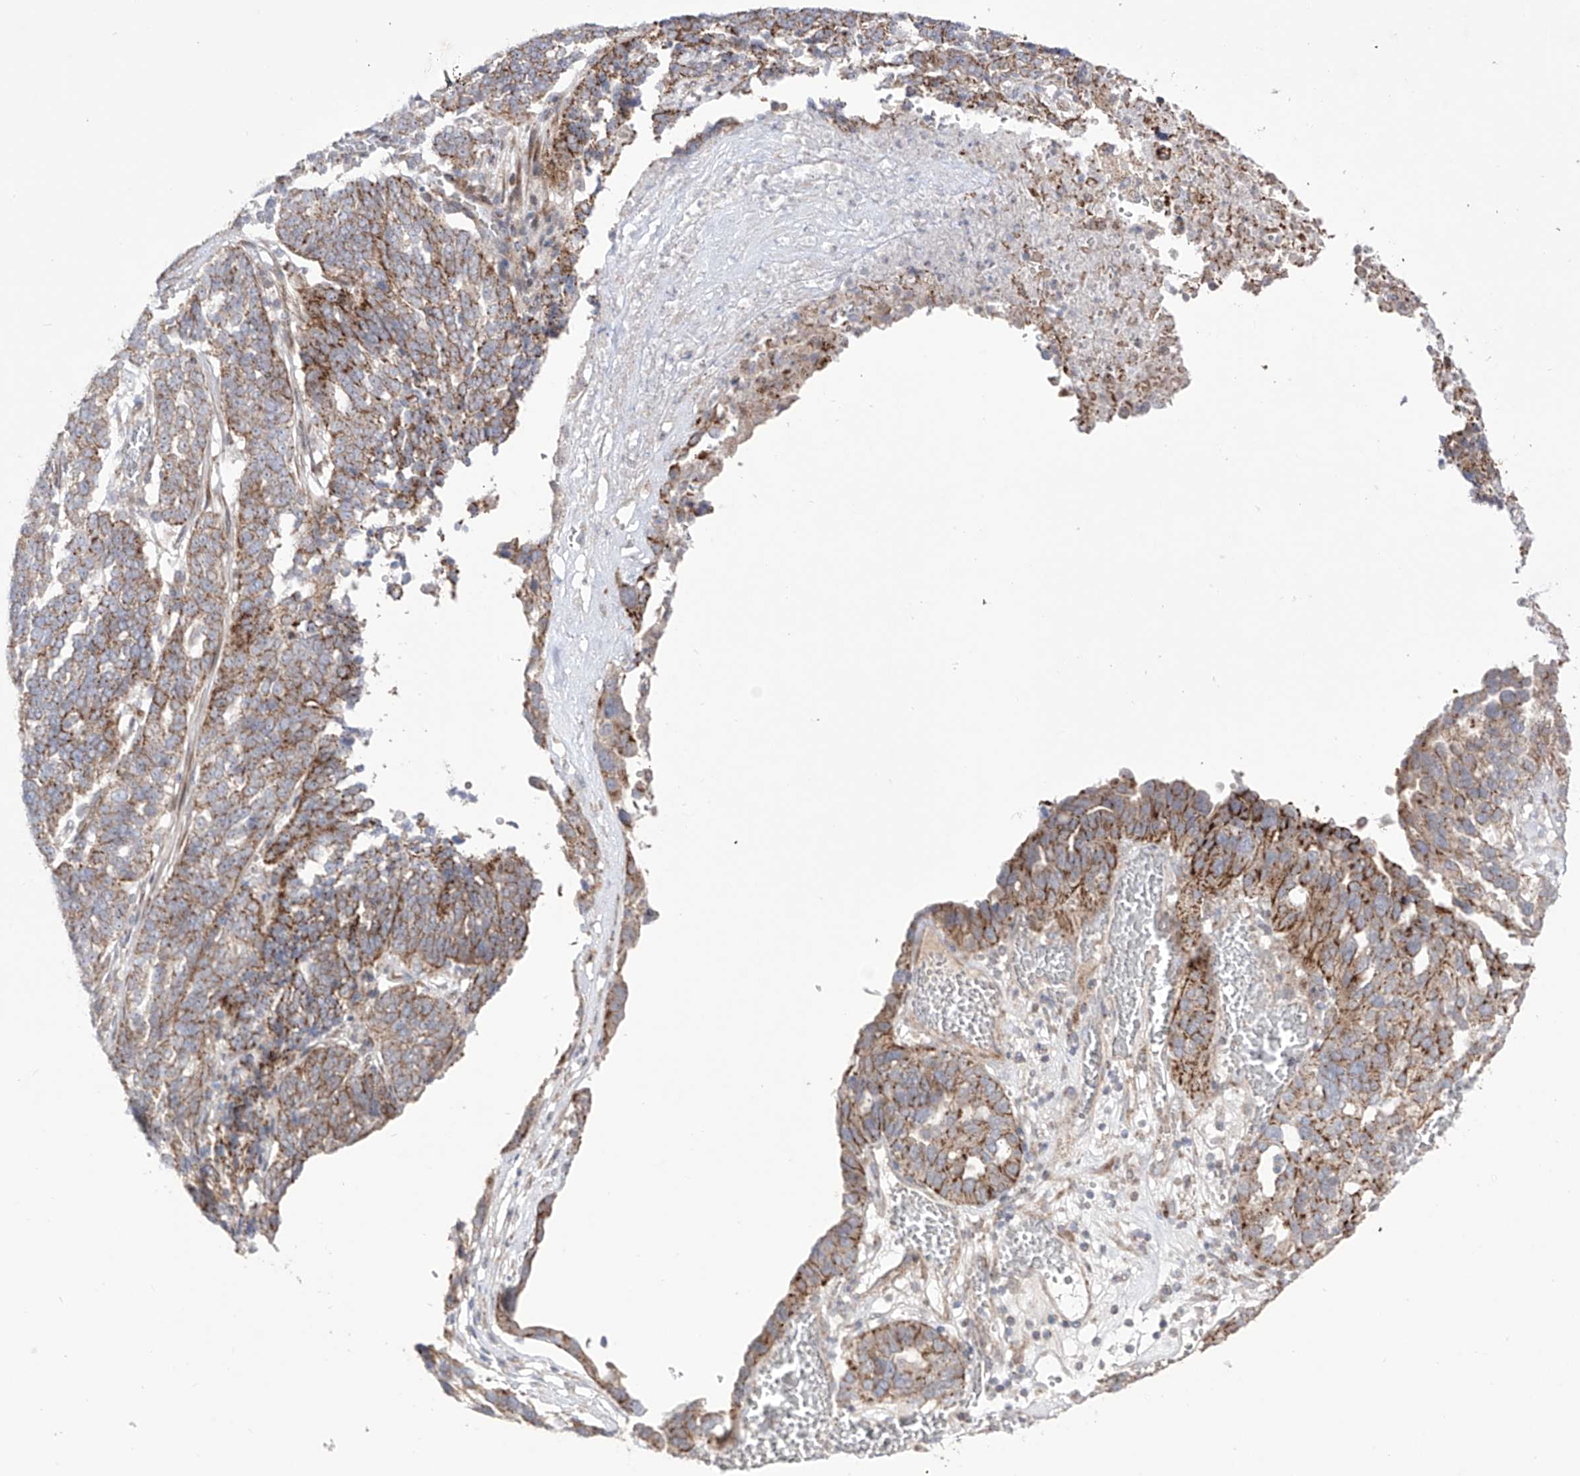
{"staining": {"intensity": "moderate", "quantity": ">75%", "location": "cytoplasmic/membranous"}, "tissue": "ovarian cancer", "cell_type": "Tumor cells", "image_type": "cancer", "snomed": [{"axis": "morphology", "description": "Cystadenocarcinoma, serous, NOS"}, {"axis": "topography", "description": "Ovary"}], "caption": "Protein analysis of ovarian serous cystadenocarcinoma tissue exhibits moderate cytoplasmic/membranous positivity in approximately >75% of tumor cells.", "gene": "YKT6", "patient": {"sex": "female", "age": 59}}